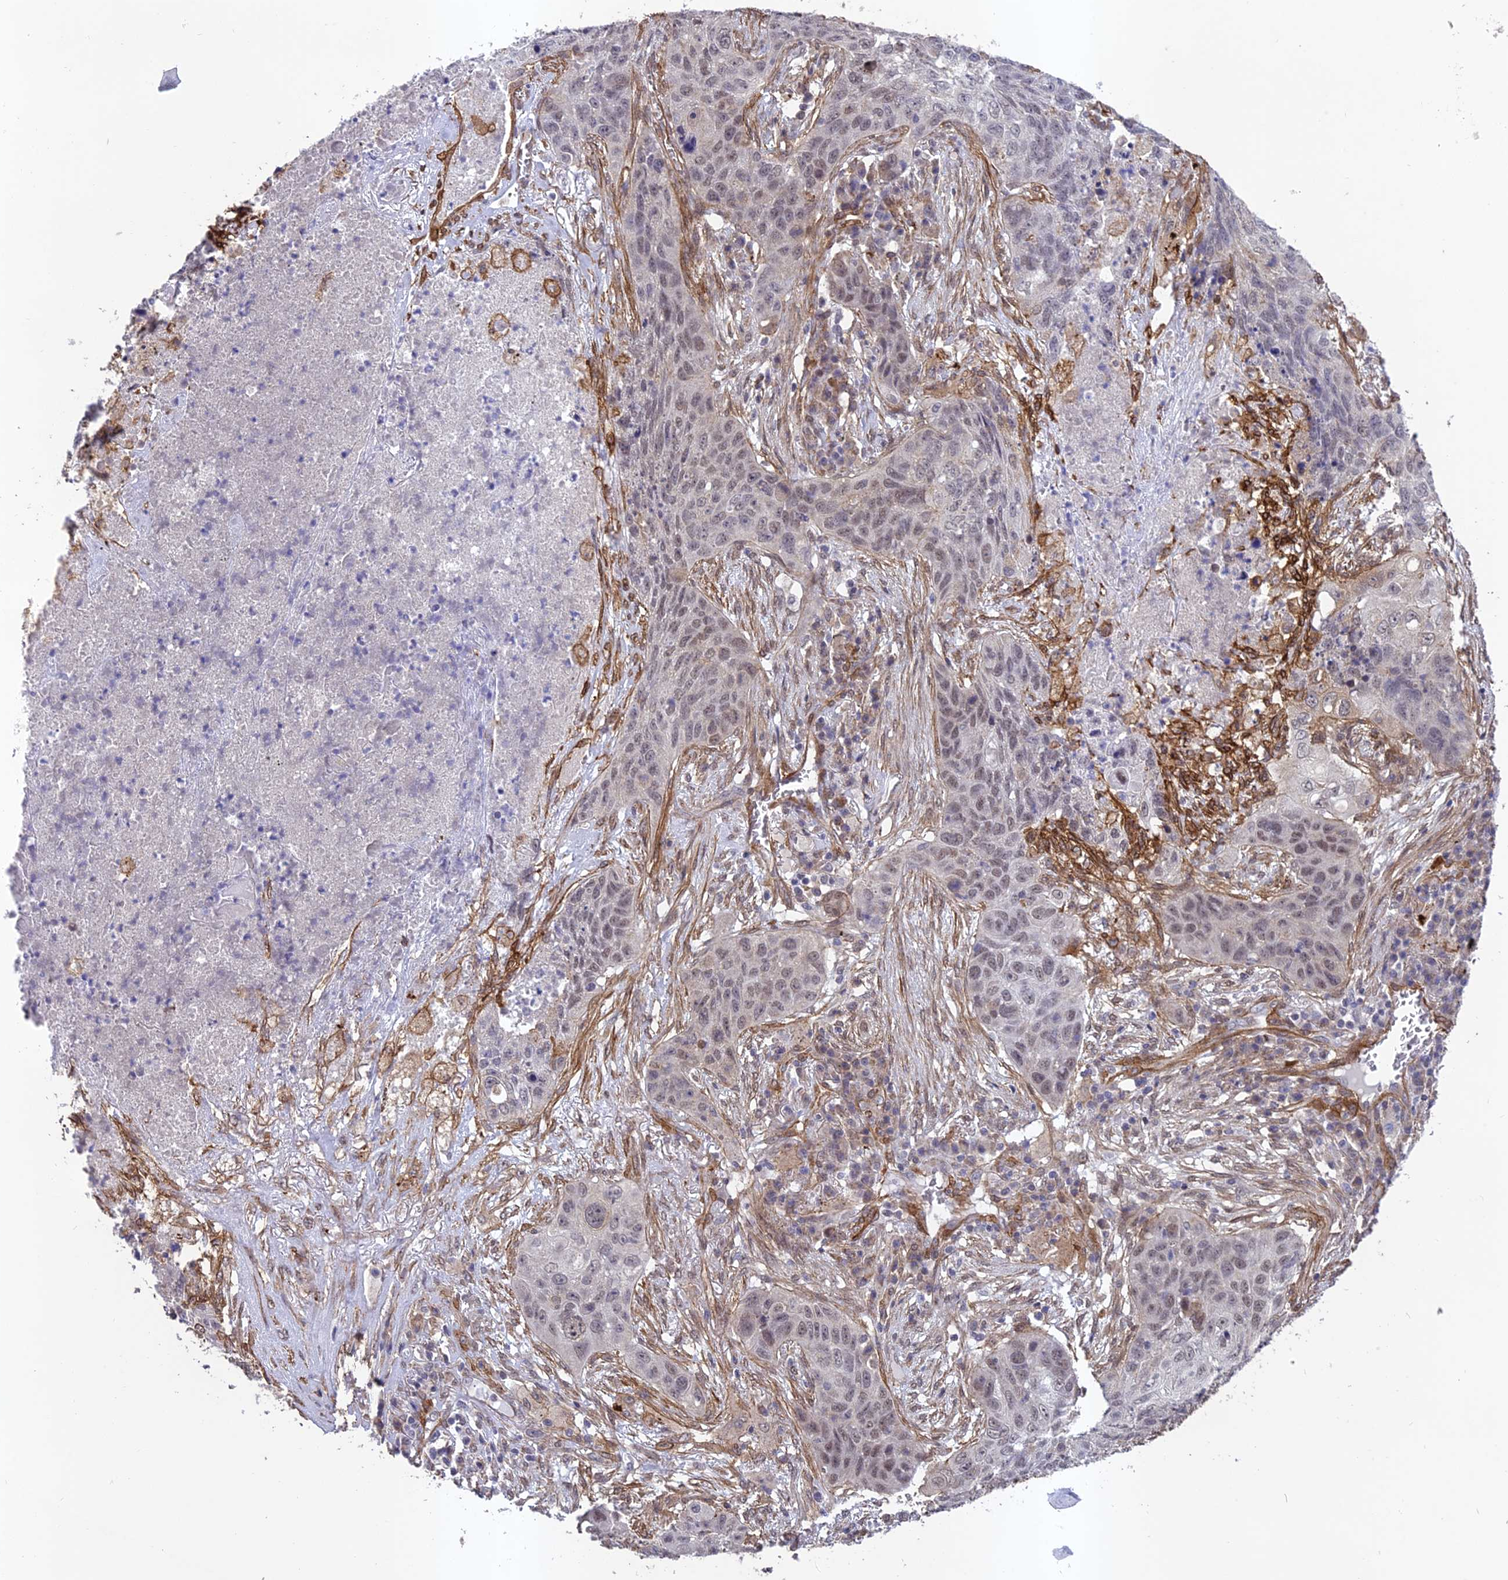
{"staining": {"intensity": "weak", "quantity": "<25%", "location": "nuclear"}, "tissue": "lung cancer", "cell_type": "Tumor cells", "image_type": "cancer", "snomed": [{"axis": "morphology", "description": "Squamous cell carcinoma, NOS"}, {"axis": "topography", "description": "Lung"}], "caption": "Lung squamous cell carcinoma was stained to show a protein in brown. There is no significant expression in tumor cells.", "gene": "TNS1", "patient": {"sex": "female", "age": 63}}